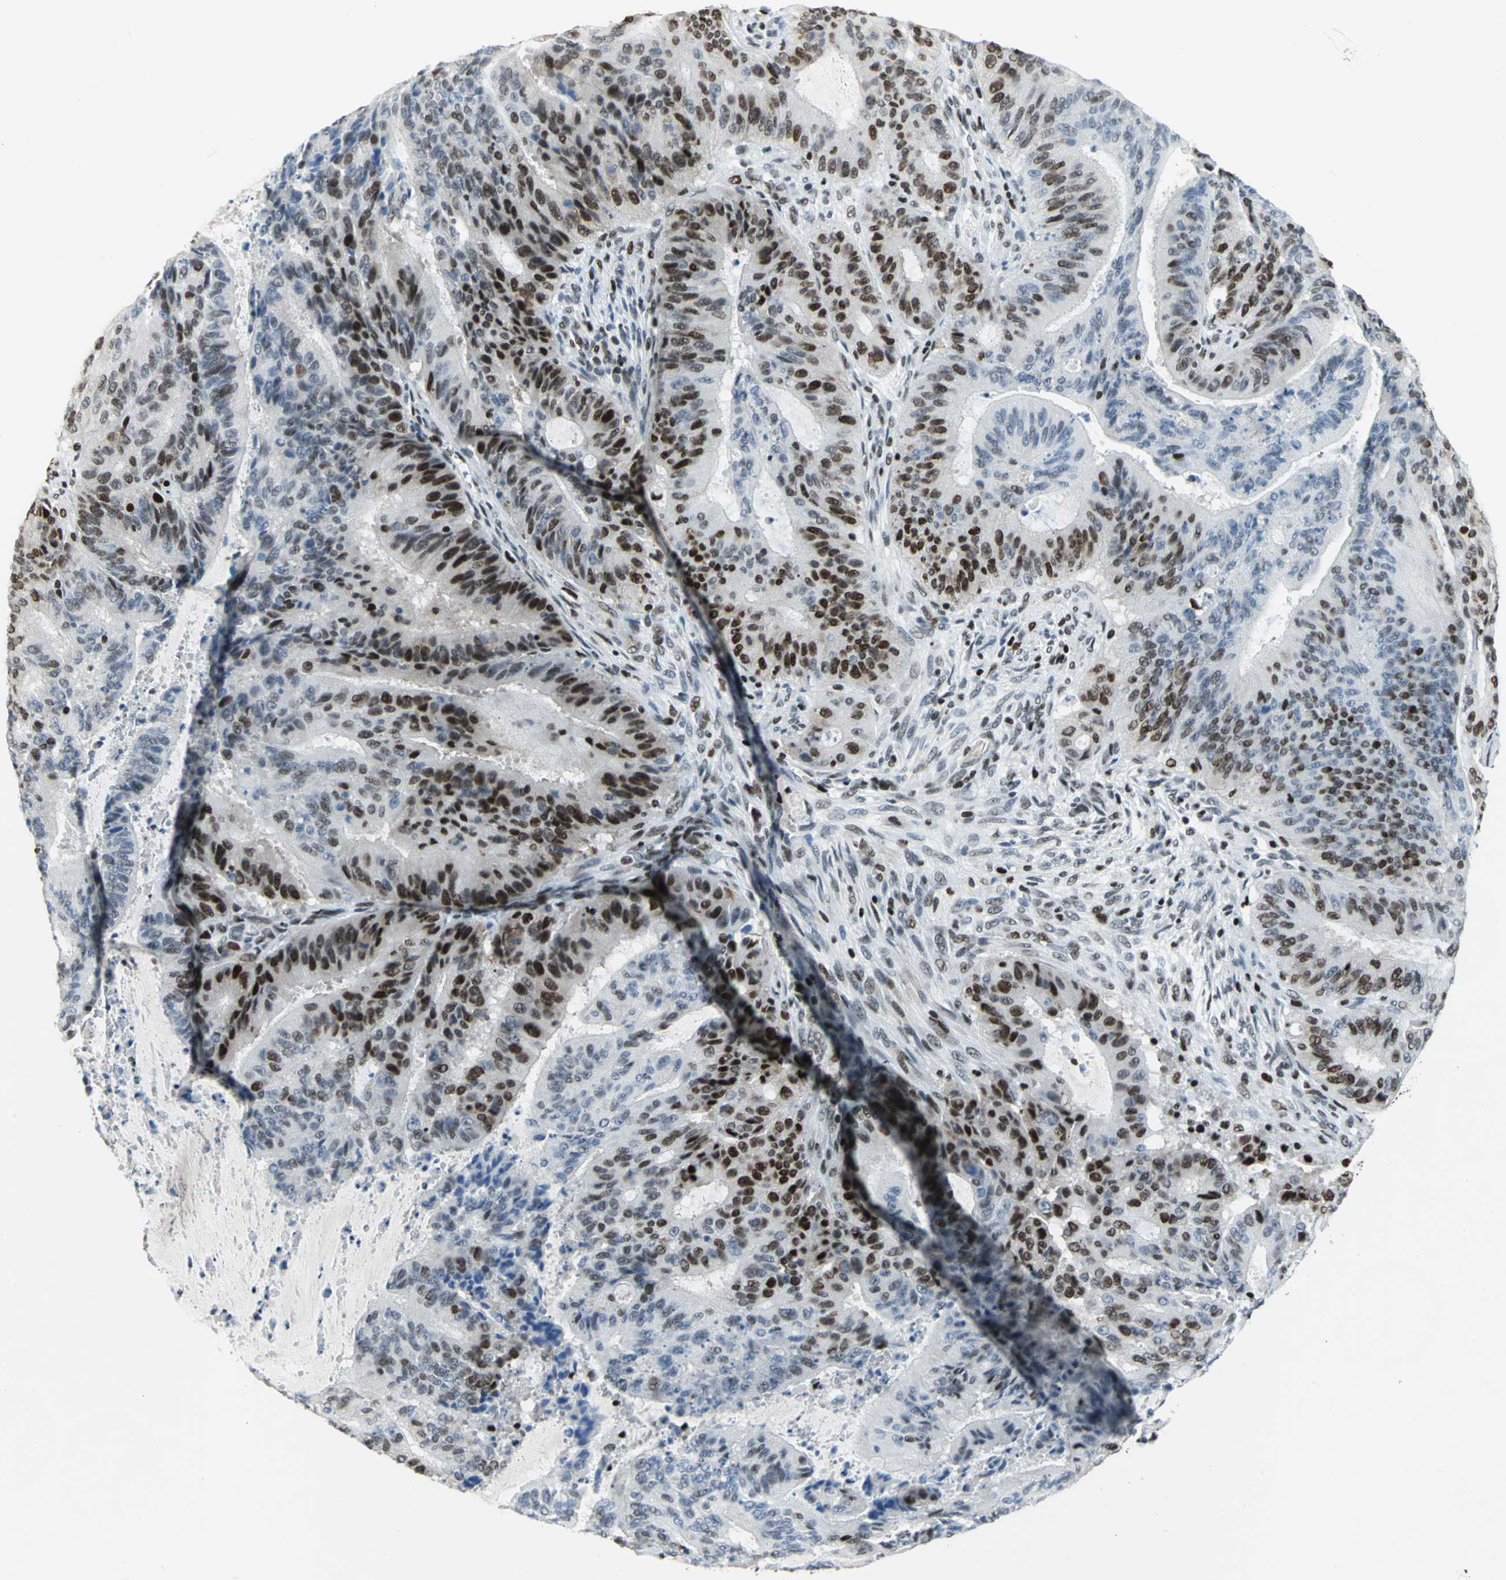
{"staining": {"intensity": "strong", "quantity": "25%-75%", "location": "nuclear"}, "tissue": "liver cancer", "cell_type": "Tumor cells", "image_type": "cancer", "snomed": [{"axis": "morphology", "description": "Cholangiocarcinoma"}, {"axis": "topography", "description": "Liver"}], "caption": "Human liver cancer stained with a brown dye displays strong nuclear positive staining in about 25%-75% of tumor cells.", "gene": "HNRNPD", "patient": {"sex": "female", "age": 73}}